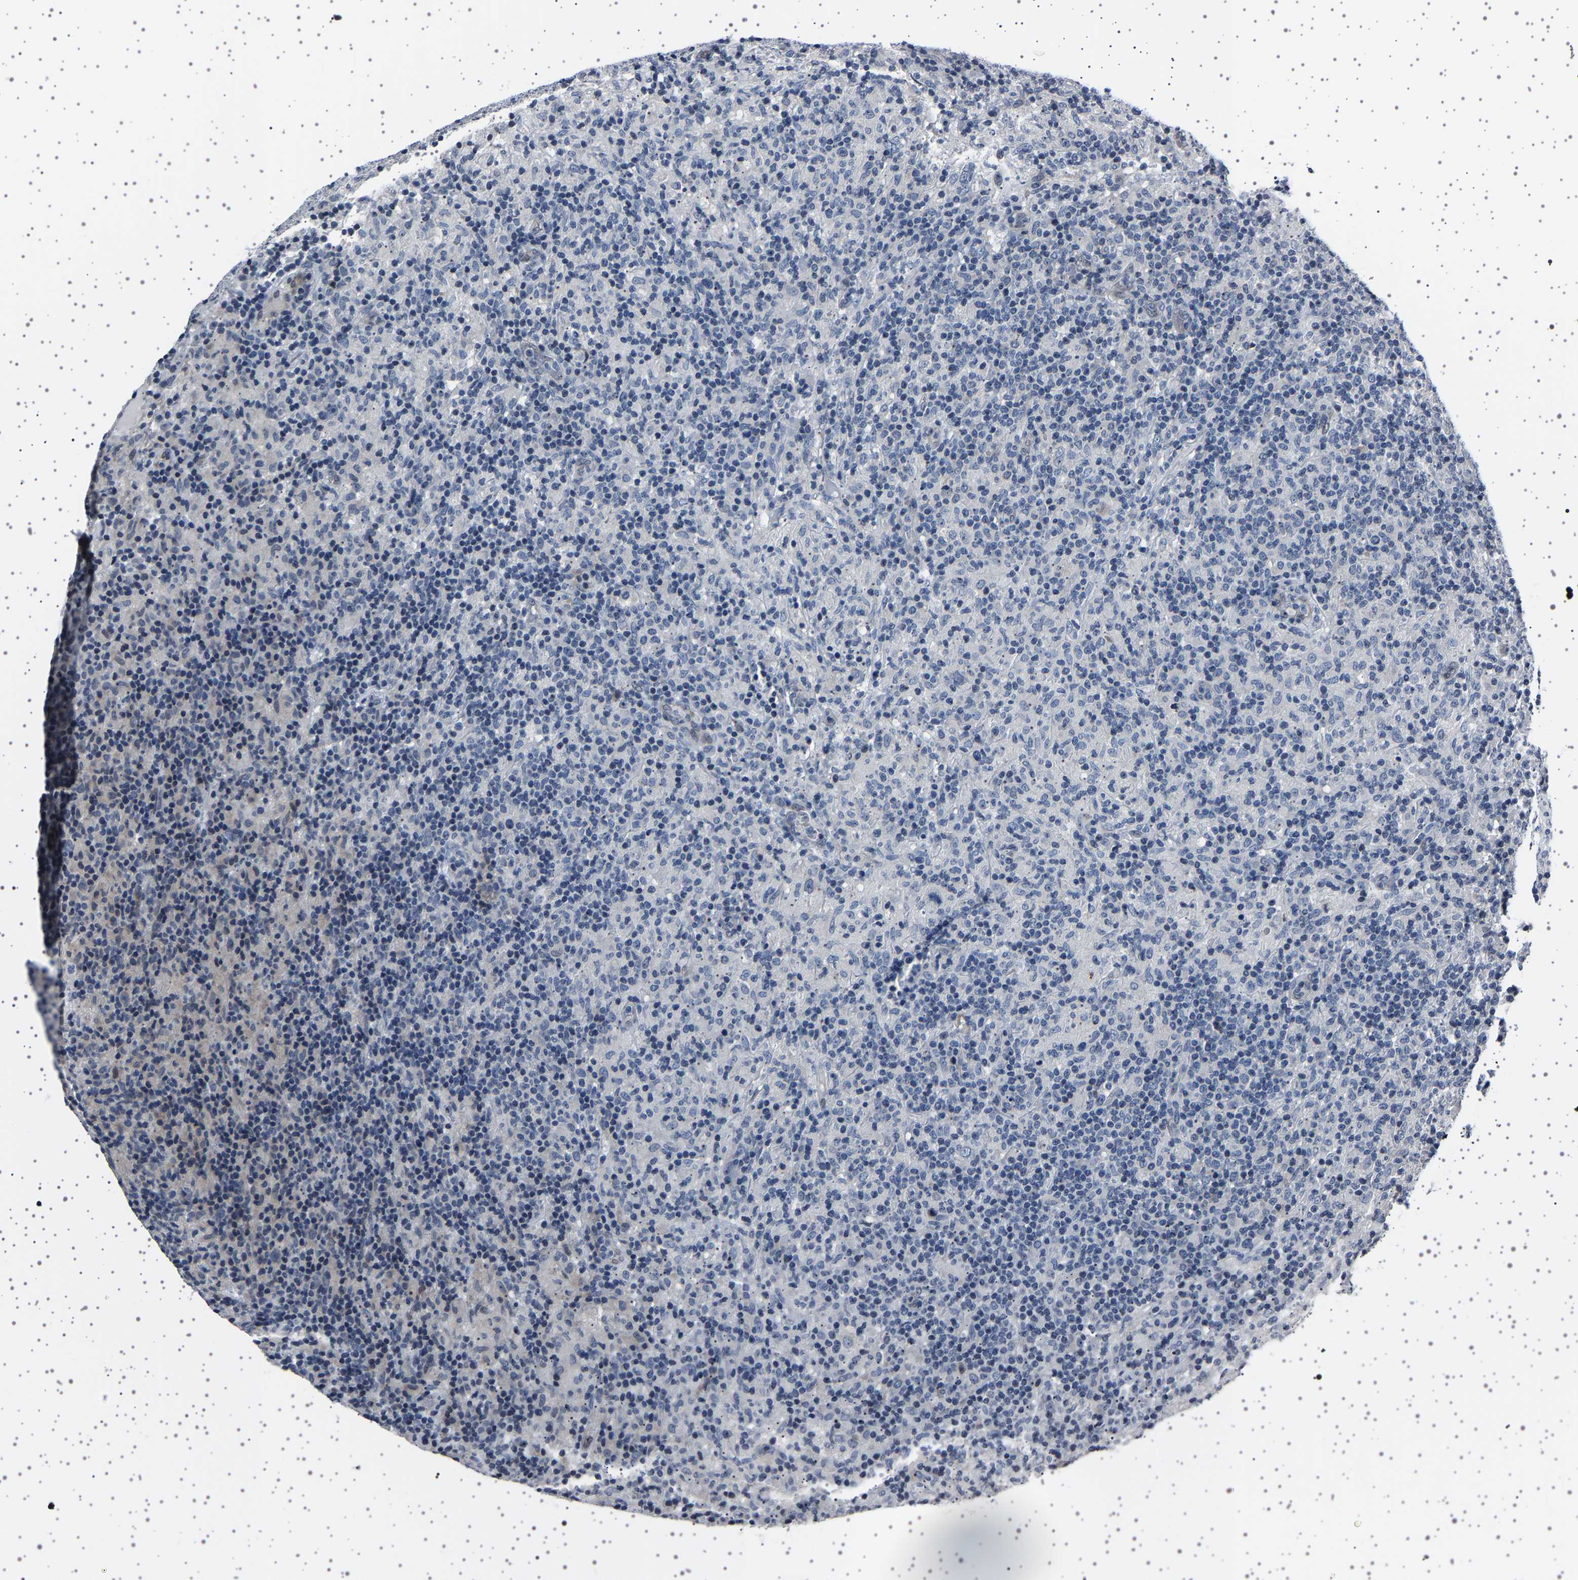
{"staining": {"intensity": "negative", "quantity": "none", "location": "none"}, "tissue": "lymphoma", "cell_type": "Tumor cells", "image_type": "cancer", "snomed": [{"axis": "morphology", "description": "Hodgkin's disease, NOS"}, {"axis": "topography", "description": "Lymph node"}], "caption": "Tumor cells are negative for brown protein staining in Hodgkin's disease.", "gene": "IL10RB", "patient": {"sex": "male", "age": 70}}